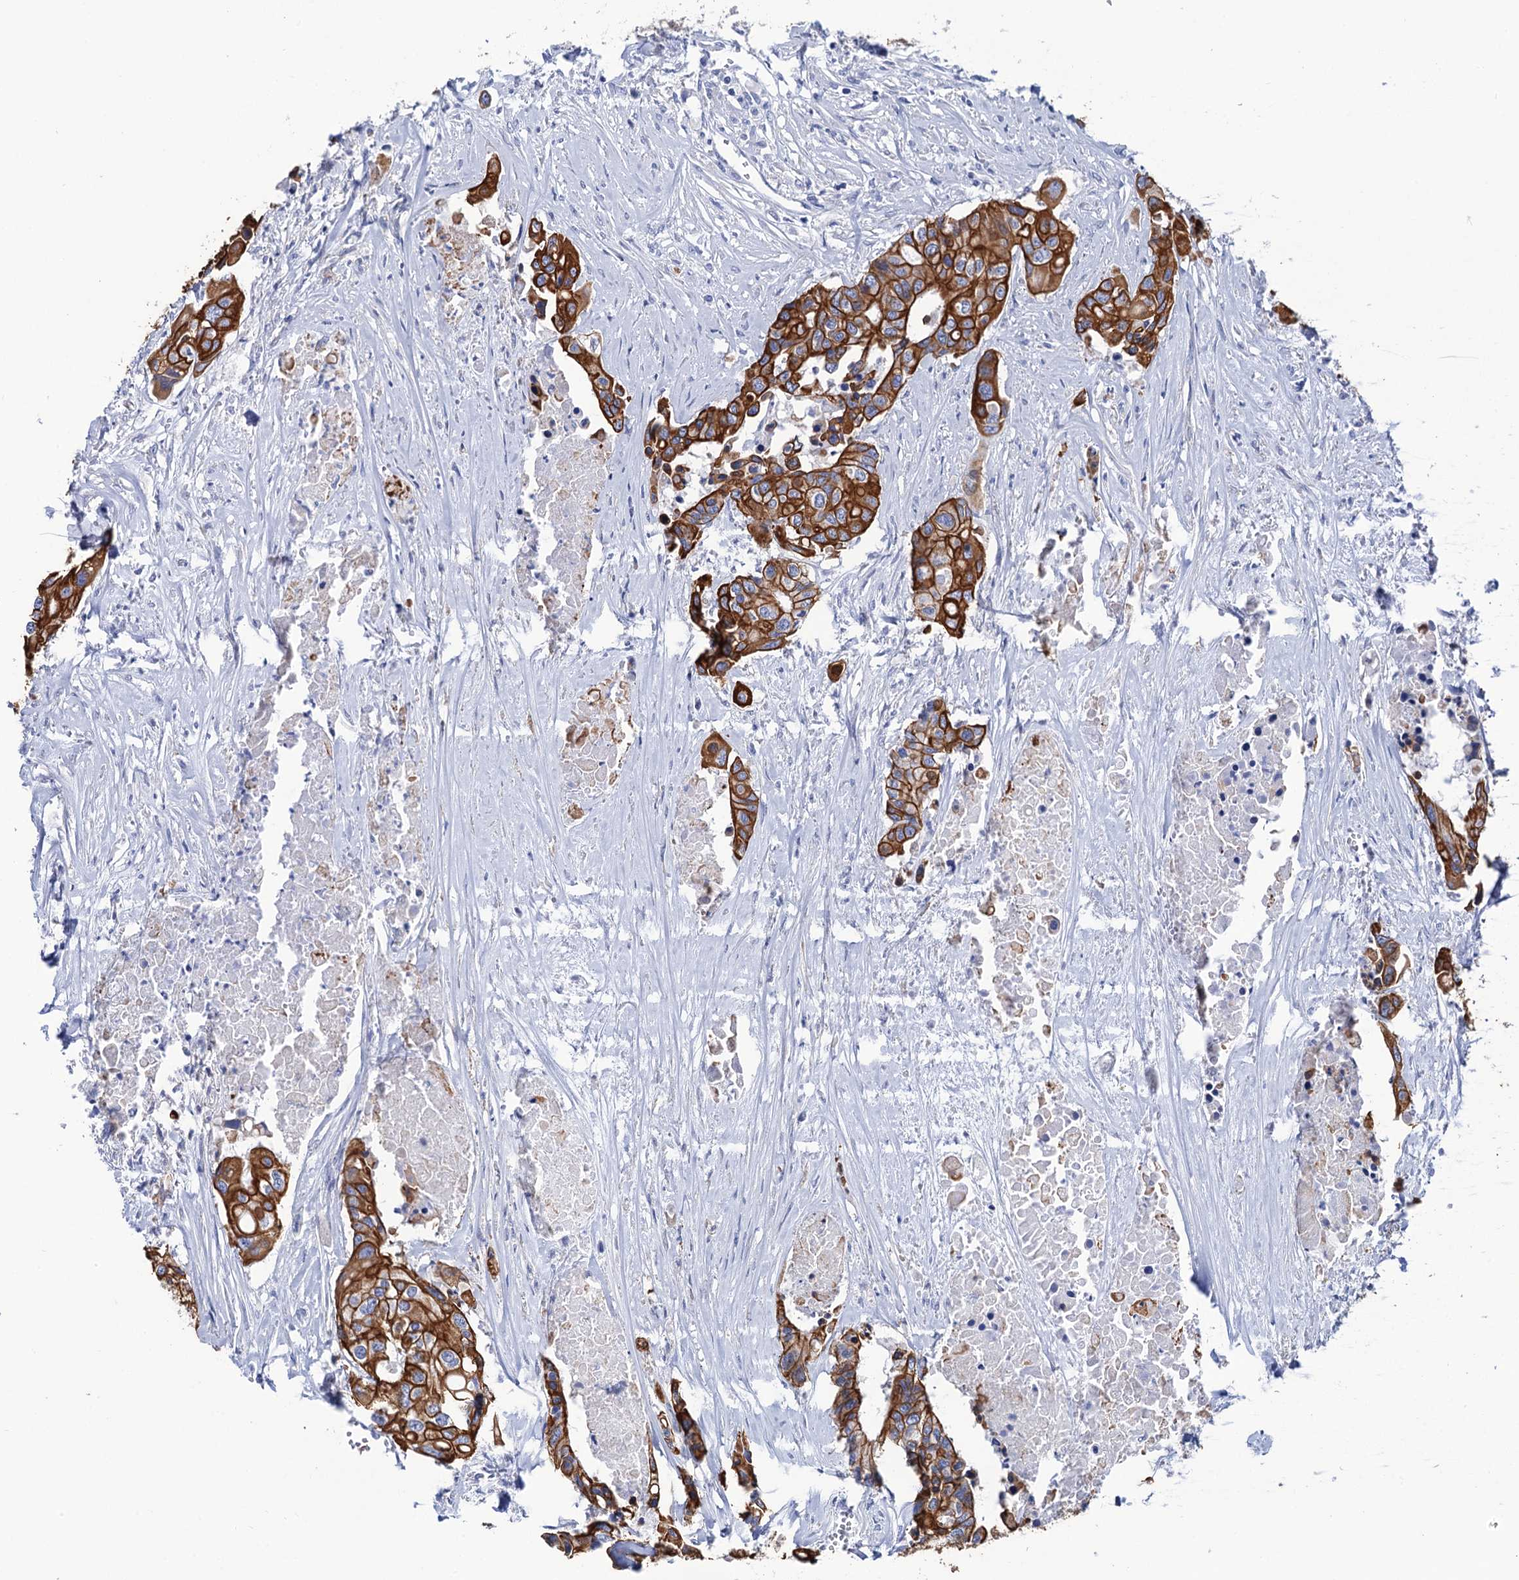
{"staining": {"intensity": "strong", "quantity": ">75%", "location": "cytoplasmic/membranous"}, "tissue": "colorectal cancer", "cell_type": "Tumor cells", "image_type": "cancer", "snomed": [{"axis": "morphology", "description": "Adenocarcinoma, NOS"}, {"axis": "topography", "description": "Colon"}], "caption": "Colorectal adenocarcinoma was stained to show a protein in brown. There is high levels of strong cytoplasmic/membranous positivity in about >75% of tumor cells.", "gene": "RAB3IP", "patient": {"sex": "male", "age": 77}}